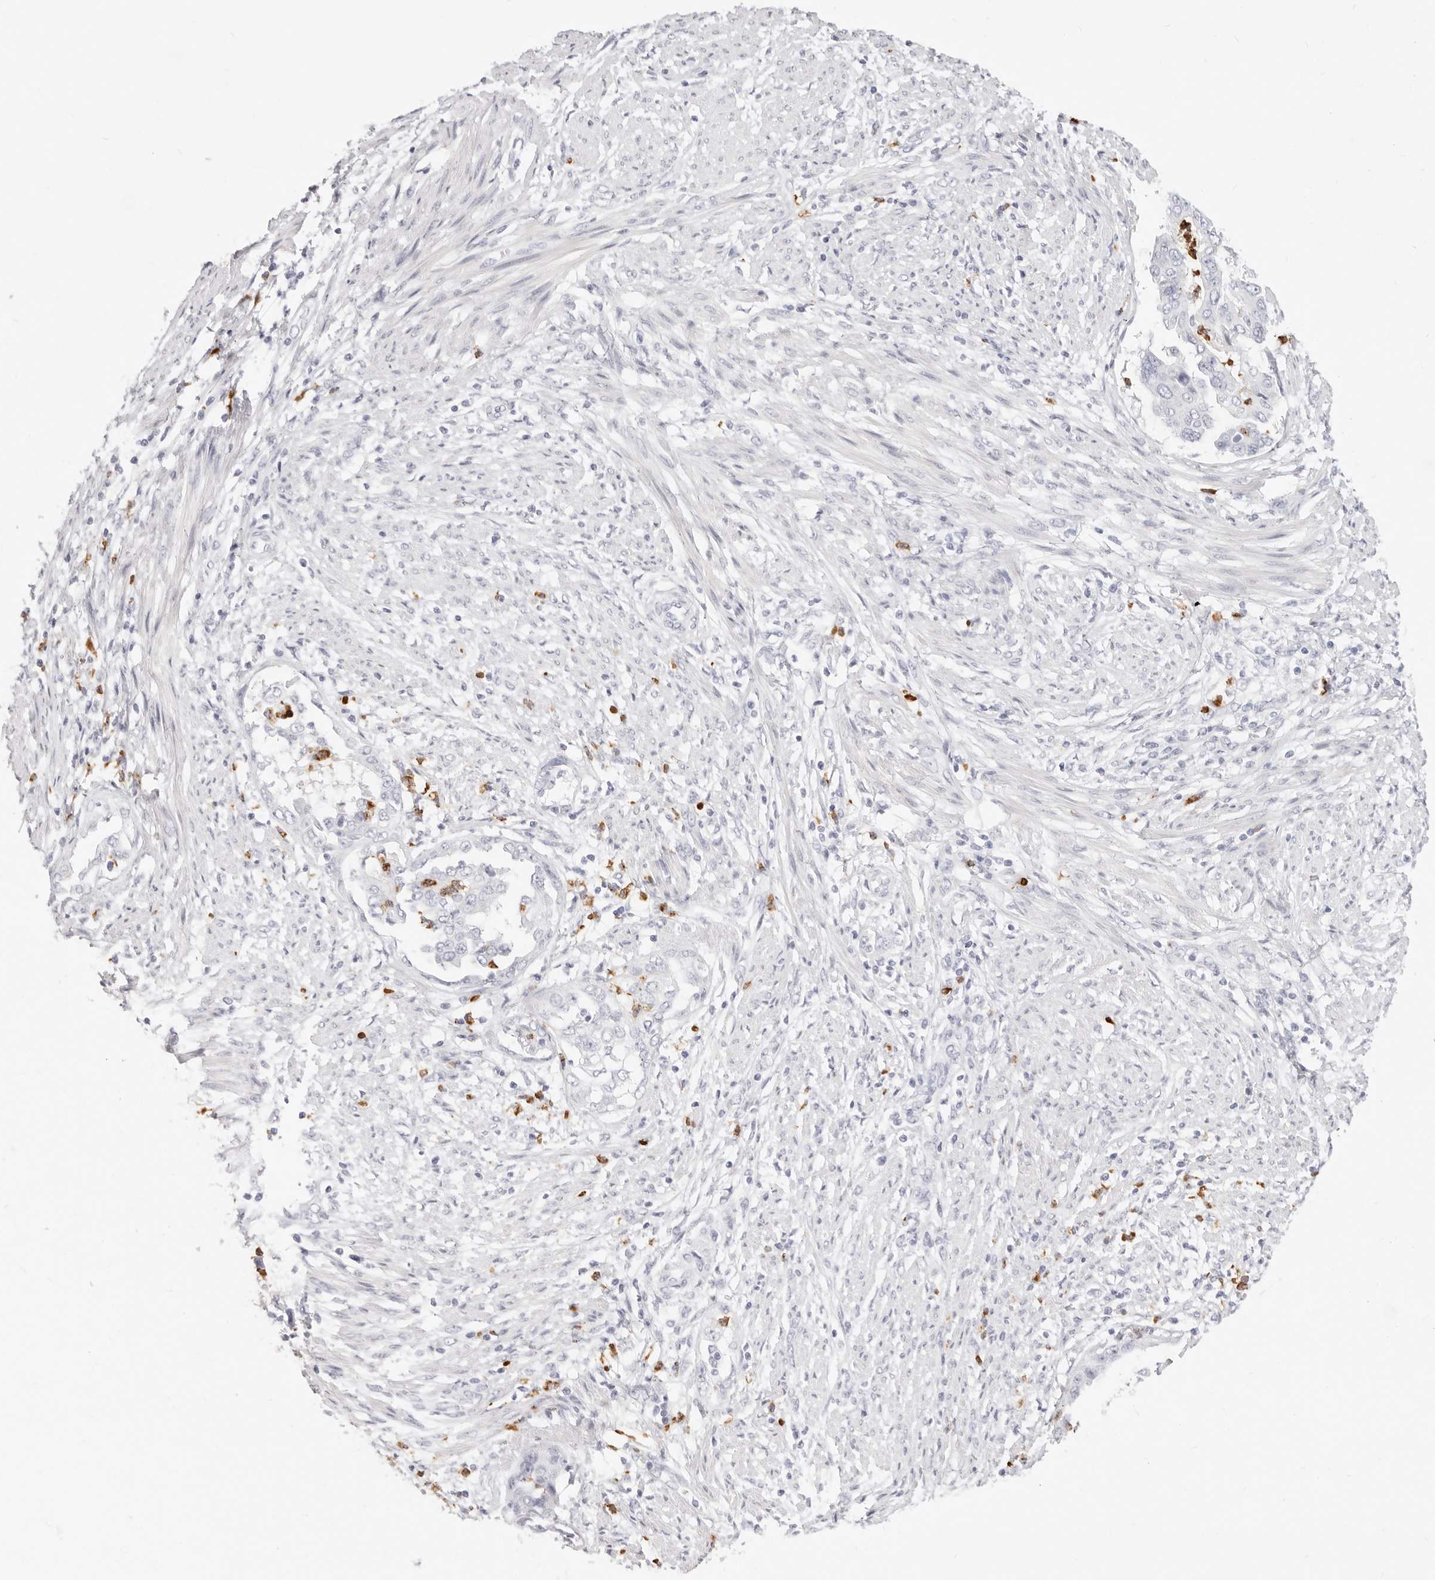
{"staining": {"intensity": "negative", "quantity": "none", "location": "none"}, "tissue": "endometrial cancer", "cell_type": "Tumor cells", "image_type": "cancer", "snomed": [{"axis": "morphology", "description": "Adenocarcinoma, NOS"}, {"axis": "topography", "description": "Endometrium"}], "caption": "Protein analysis of endometrial cancer exhibits no significant positivity in tumor cells.", "gene": "CAMP", "patient": {"sex": "female", "age": 85}}